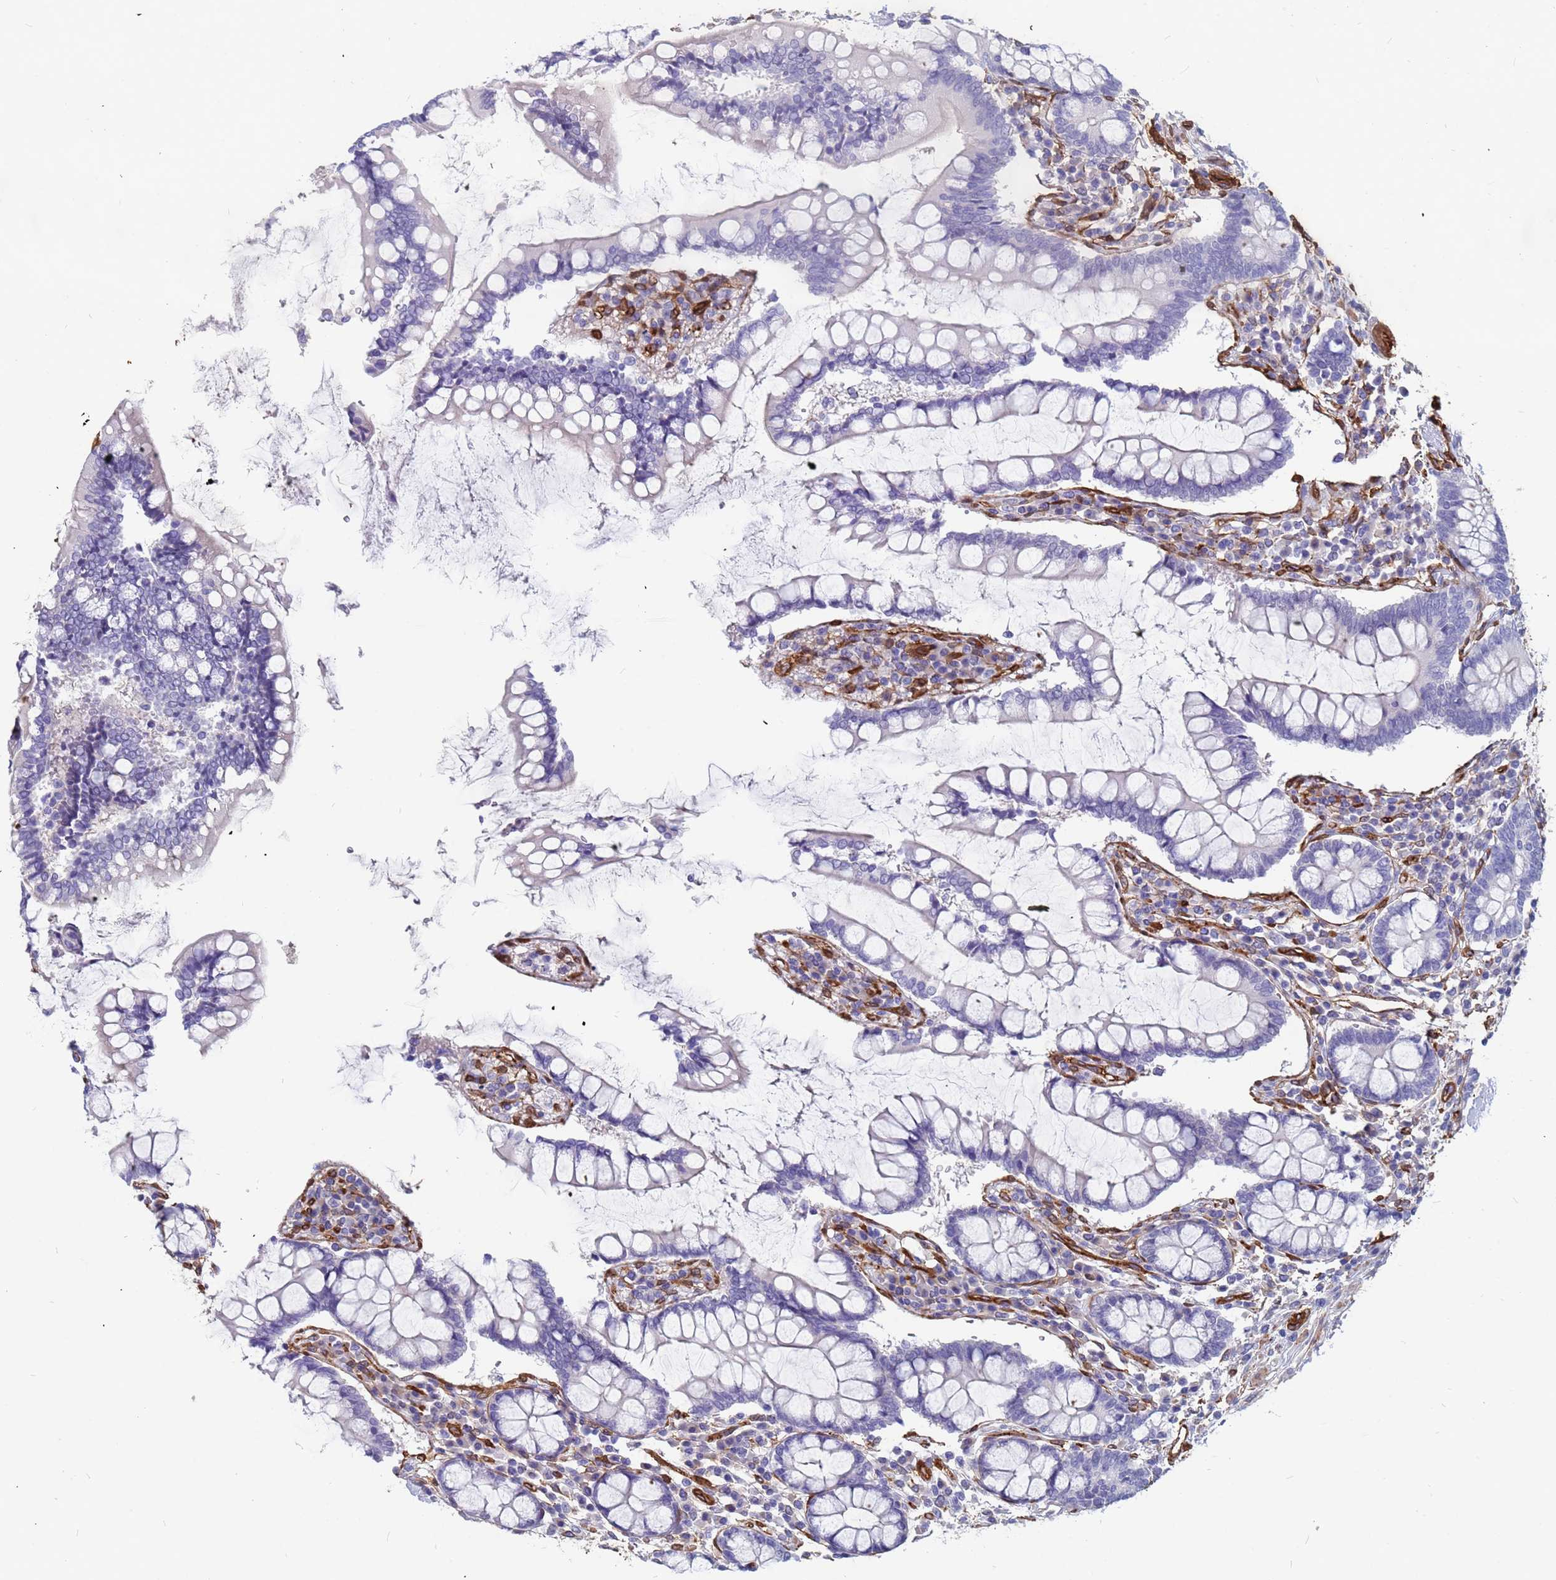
{"staining": {"intensity": "strong", "quantity": ">75%", "location": "cytoplasmic/membranous"}, "tissue": "colon", "cell_type": "Endothelial cells", "image_type": "normal", "snomed": [{"axis": "morphology", "description": "Normal tissue, NOS"}, {"axis": "topography", "description": "Colon"}], "caption": "Immunohistochemical staining of unremarkable human colon demonstrates high levels of strong cytoplasmic/membranous expression in approximately >75% of endothelial cells.", "gene": "EHD2", "patient": {"sex": "female", "age": 79}}